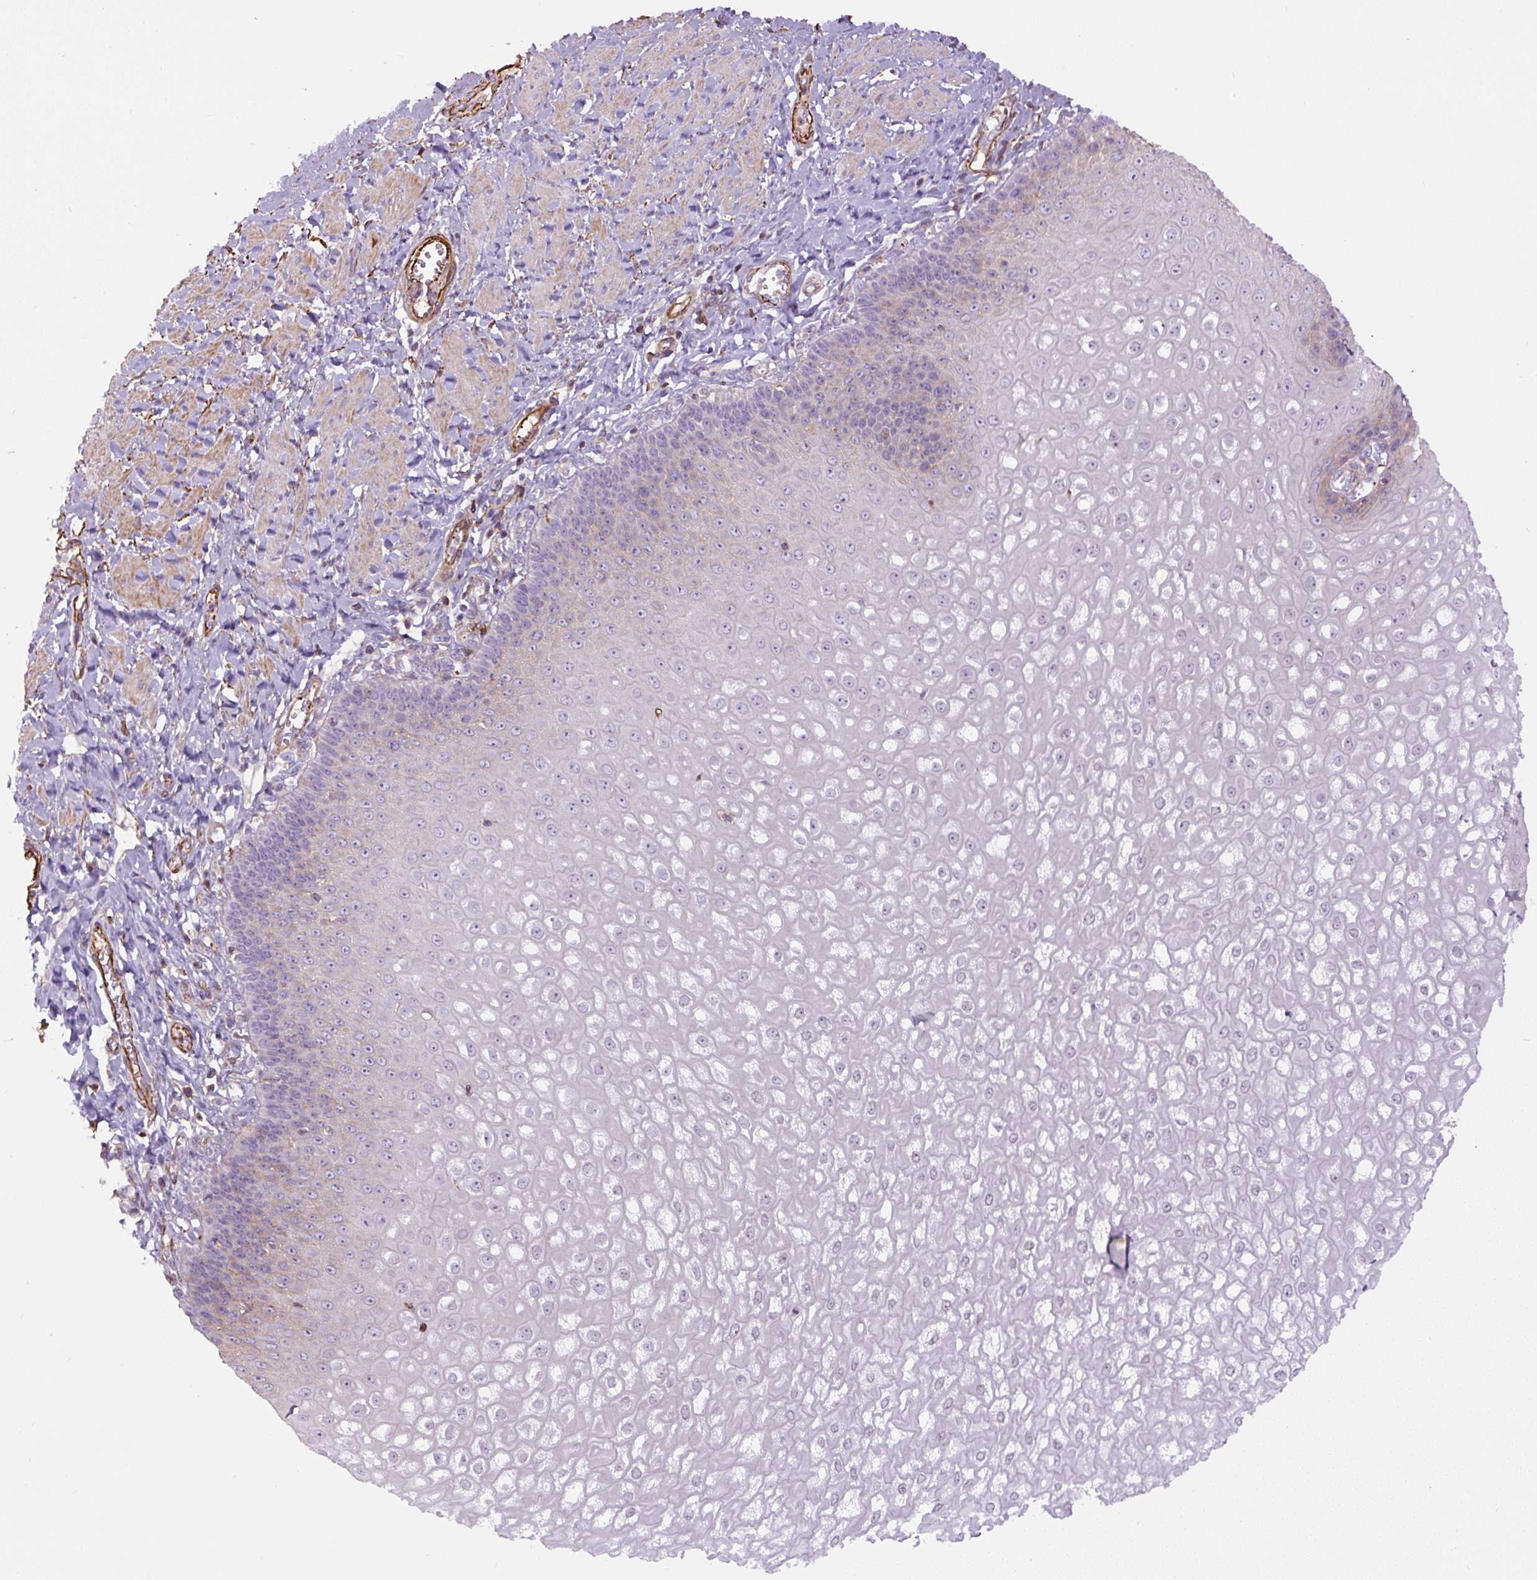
{"staining": {"intensity": "weak", "quantity": "<25%", "location": "cytoplasmic/membranous"}, "tissue": "esophagus", "cell_type": "Squamous epithelial cells", "image_type": "normal", "snomed": [{"axis": "morphology", "description": "Normal tissue, NOS"}, {"axis": "topography", "description": "Esophagus"}], "caption": "This is an immunohistochemistry (IHC) micrograph of benign human esophagus. There is no expression in squamous epithelial cells.", "gene": "B3GALT5", "patient": {"sex": "male", "age": 67}}